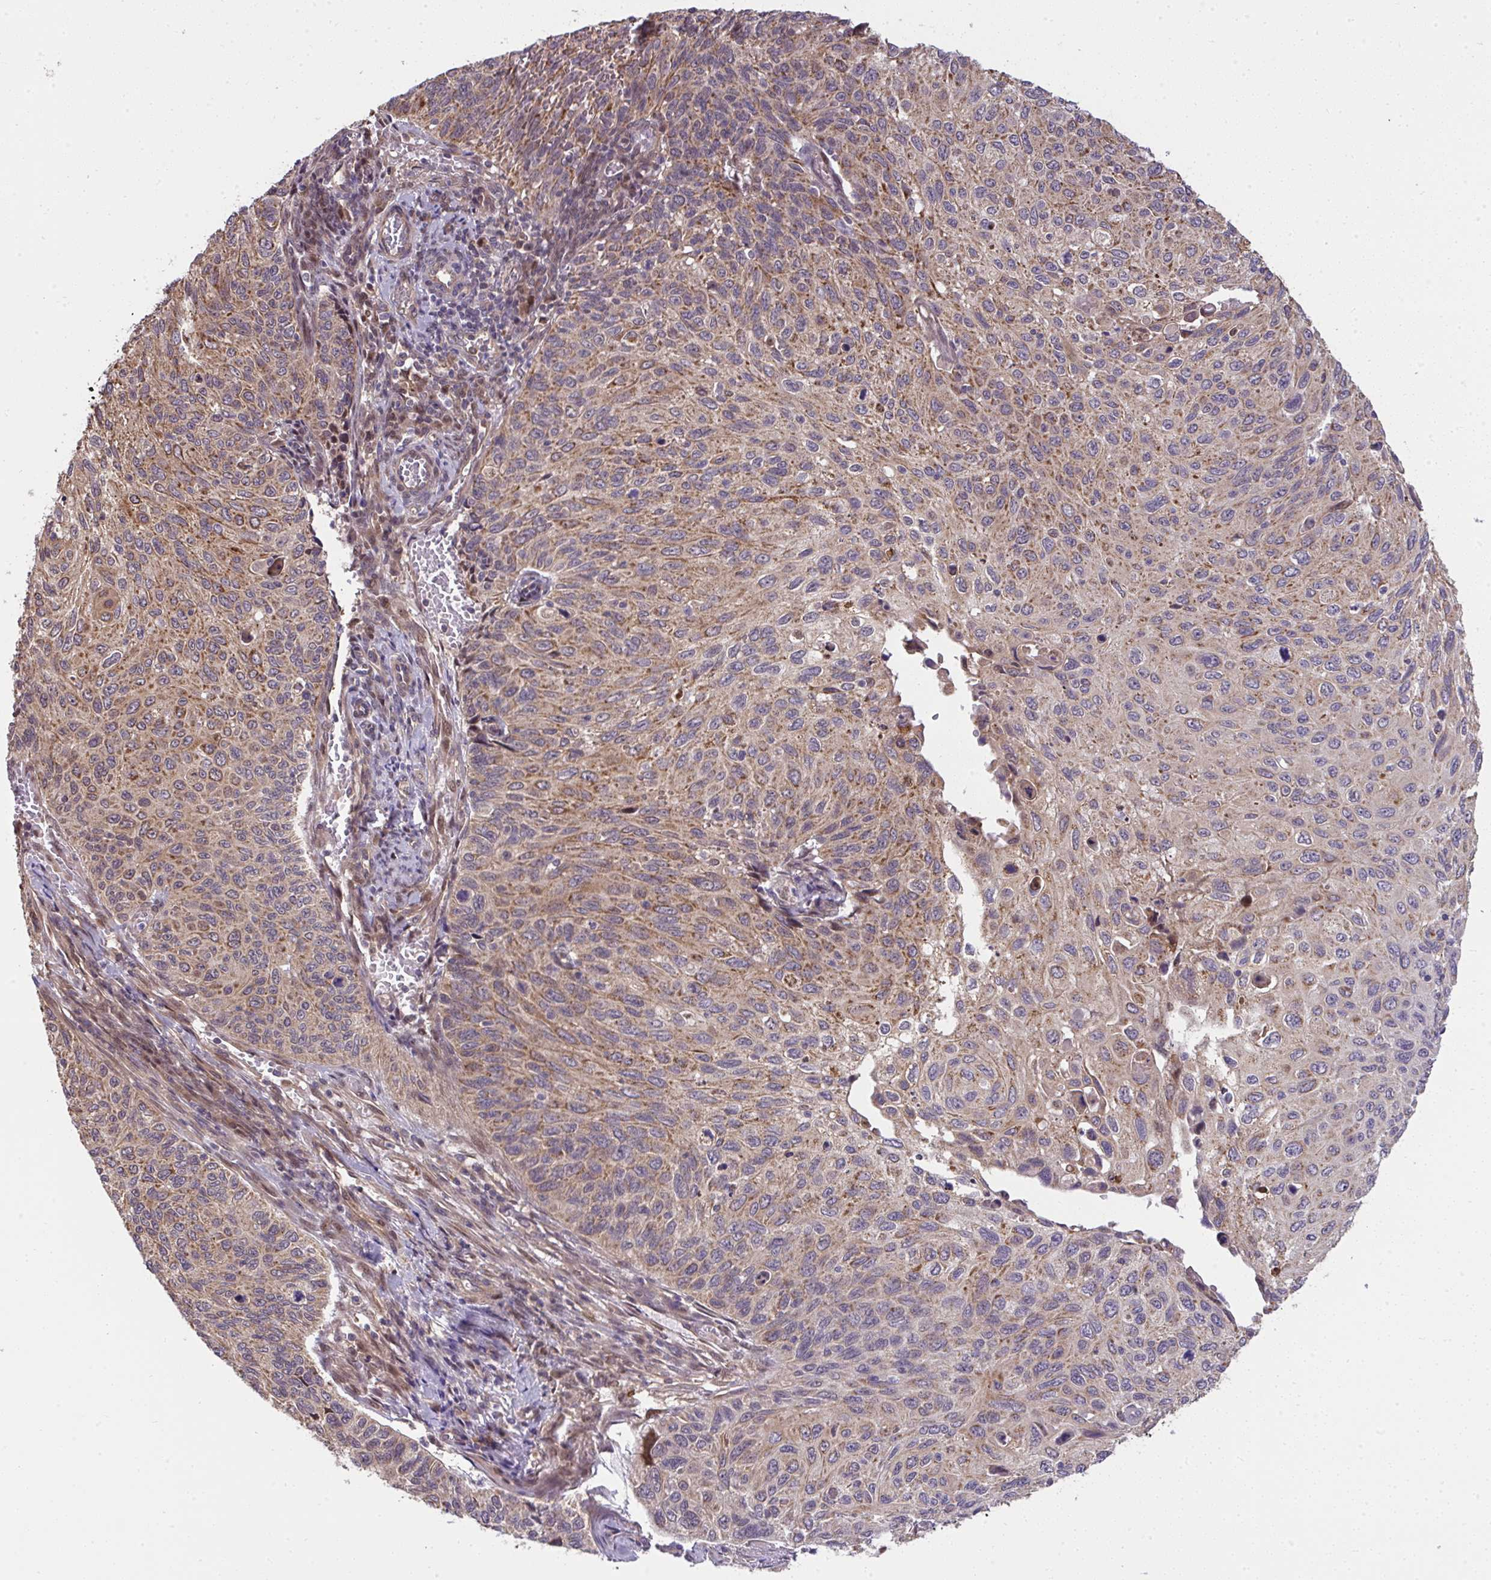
{"staining": {"intensity": "moderate", "quantity": "25%-75%", "location": "cytoplasmic/membranous"}, "tissue": "cervical cancer", "cell_type": "Tumor cells", "image_type": "cancer", "snomed": [{"axis": "morphology", "description": "Squamous cell carcinoma, NOS"}, {"axis": "topography", "description": "Cervix"}], "caption": "Tumor cells display medium levels of moderate cytoplasmic/membranous expression in about 25%-75% of cells in cervical squamous cell carcinoma.", "gene": "RDH14", "patient": {"sex": "female", "age": 70}}